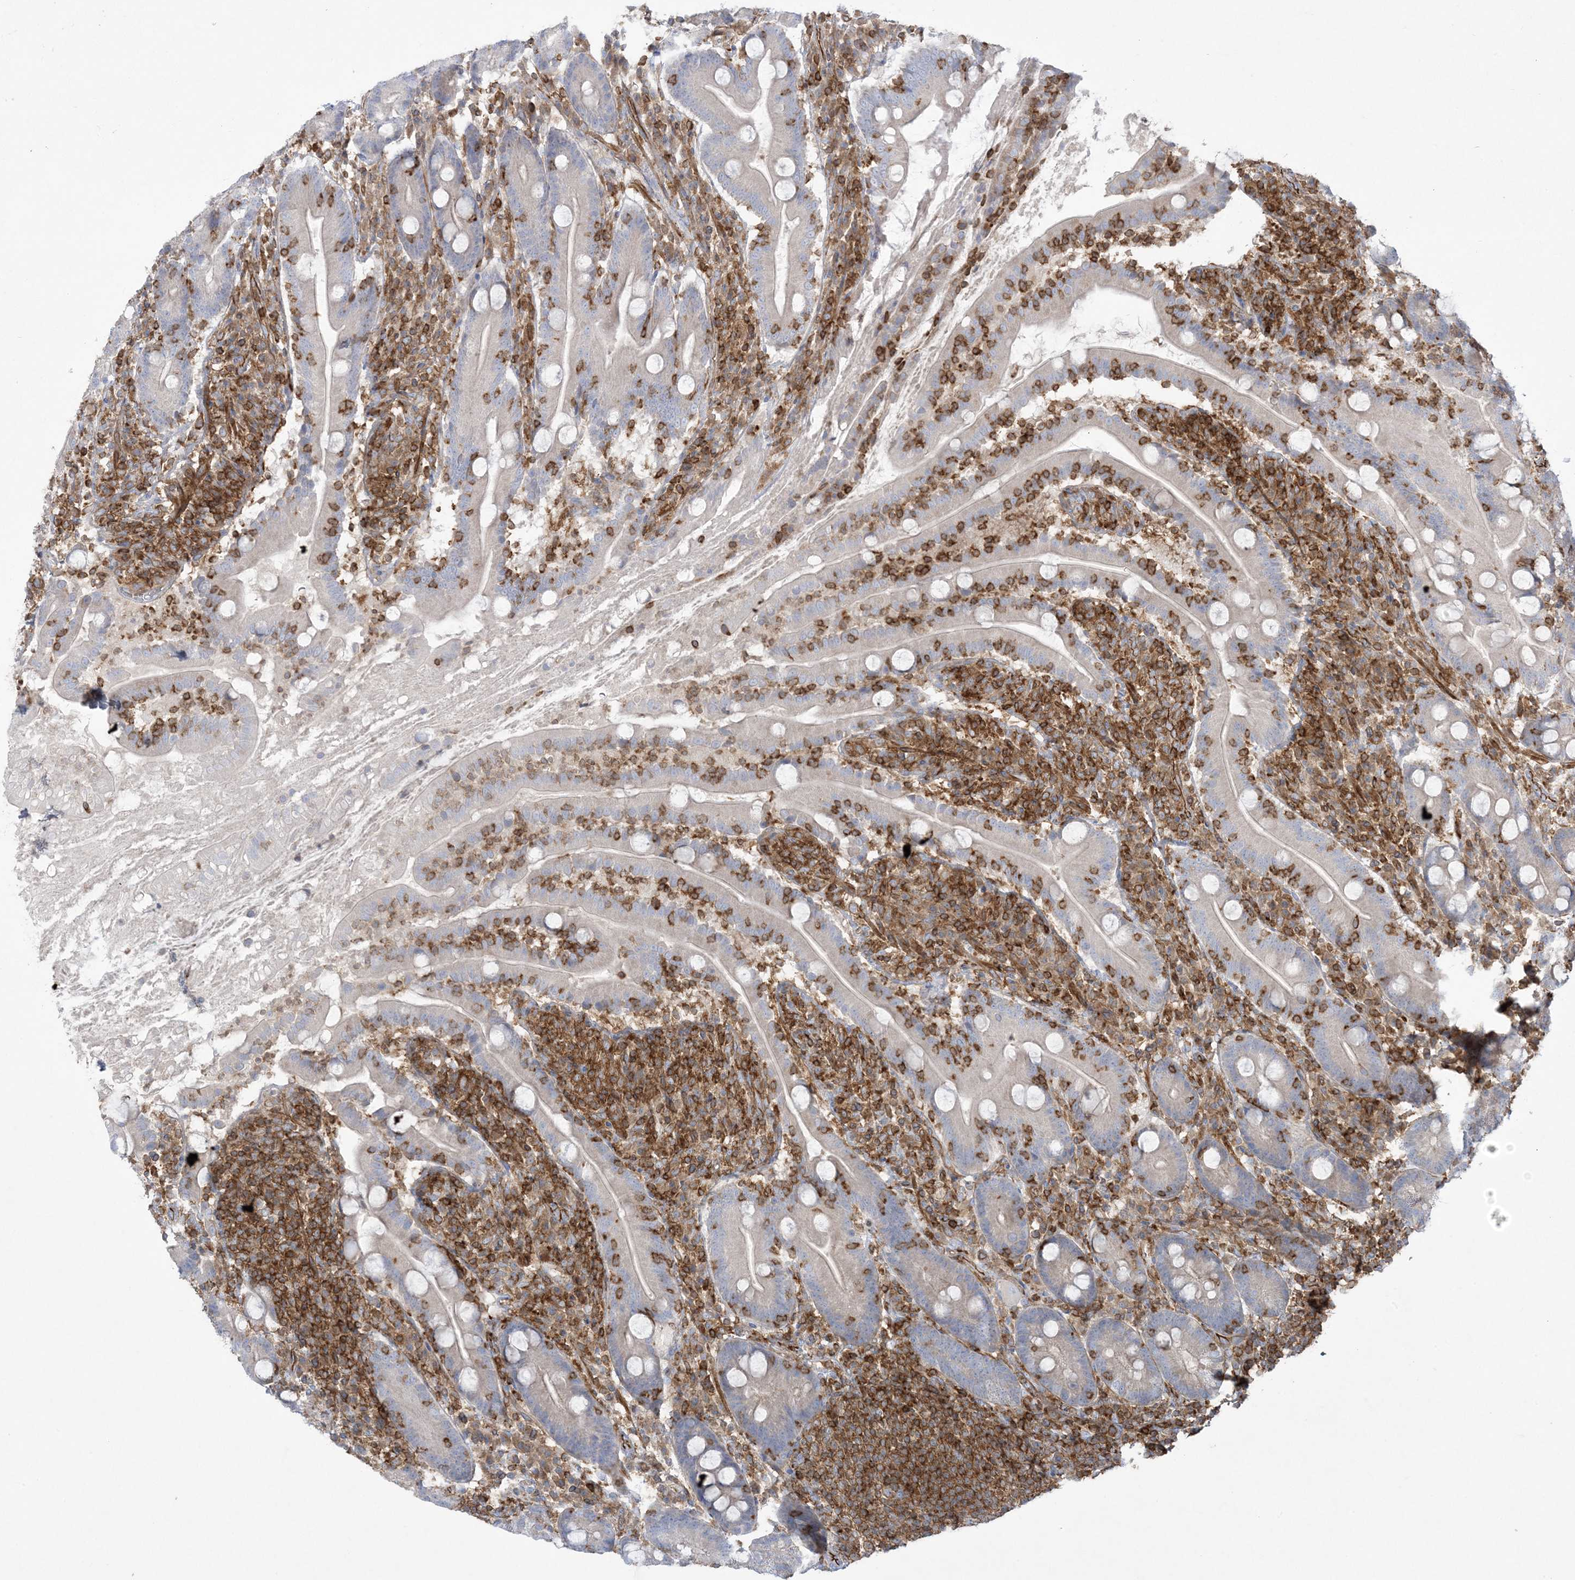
{"staining": {"intensity": "negative", "quantity": "none", "location": "none"}, "tissue": "duodenum", "cell_type": "Glandular cells", "image_type": "normal", "snomed": [{"axis": "morphology", "description": "Normal tissue, NOS"}, {"axis": "topography", "description": "Duodenum"}], "caption": "IHC image of unremarkable duodenum: duodenum stained with DAB (3,3'-diaminobenzidine) demonstrates no significant protein staining in glandular cells. (Stains: DAB (3,3'-diaminobenzidine) immunohistochemistry (IHC) with hematoxylin counter stain, Microscopy: brightfield microscopy at high magnification).", "gene": "ARHGAP30", "patient": {"sex": "male", "age": 35}}